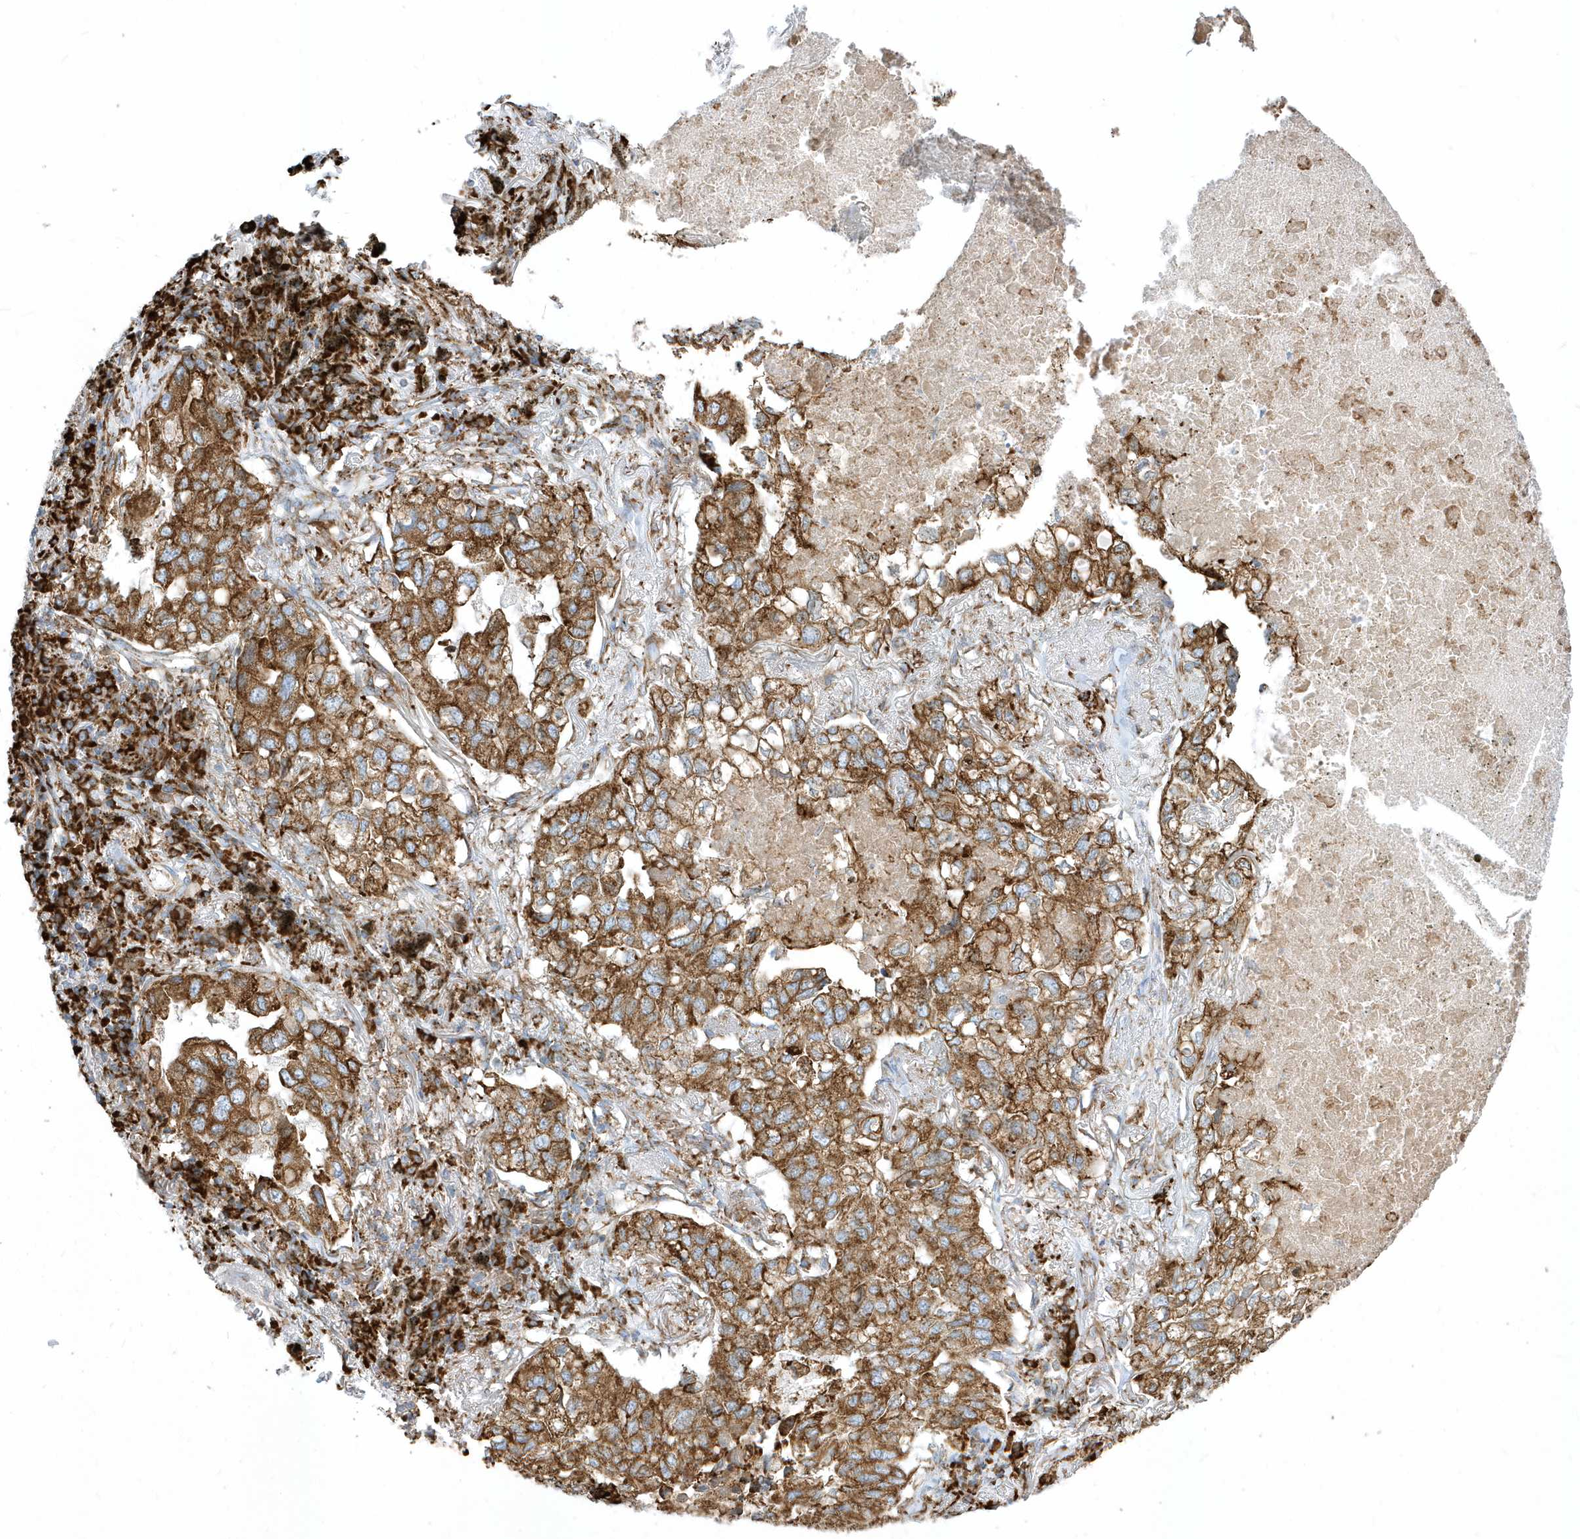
{"staining": {"intensity": "strong", "quantity": ">75%", "location": "cytoplasmic/membranous"}, "tissue": "lung cancer", "cell_type": "Tumor cells", "image_type": "cancer", "snomed": [{"axis": "morphology", "description": "Adenocarcinoma, NOS"}, {"axis": "topography", "description": "Lung"}], "caption": "Tumor cells demonstrate high levels of strong cytoplasmic/membranous staining in about >75% of cells in adenocarcinoma (lung). The staining was performed using DAB (3,3'-diaminobenzidine) to visualize the protein expression in brown, while the nuclei were stained in blue with hematoxylin (Magnification: 20x).", "gene": "PDIA6", "patient": {"sex": "male", "age": 65}}